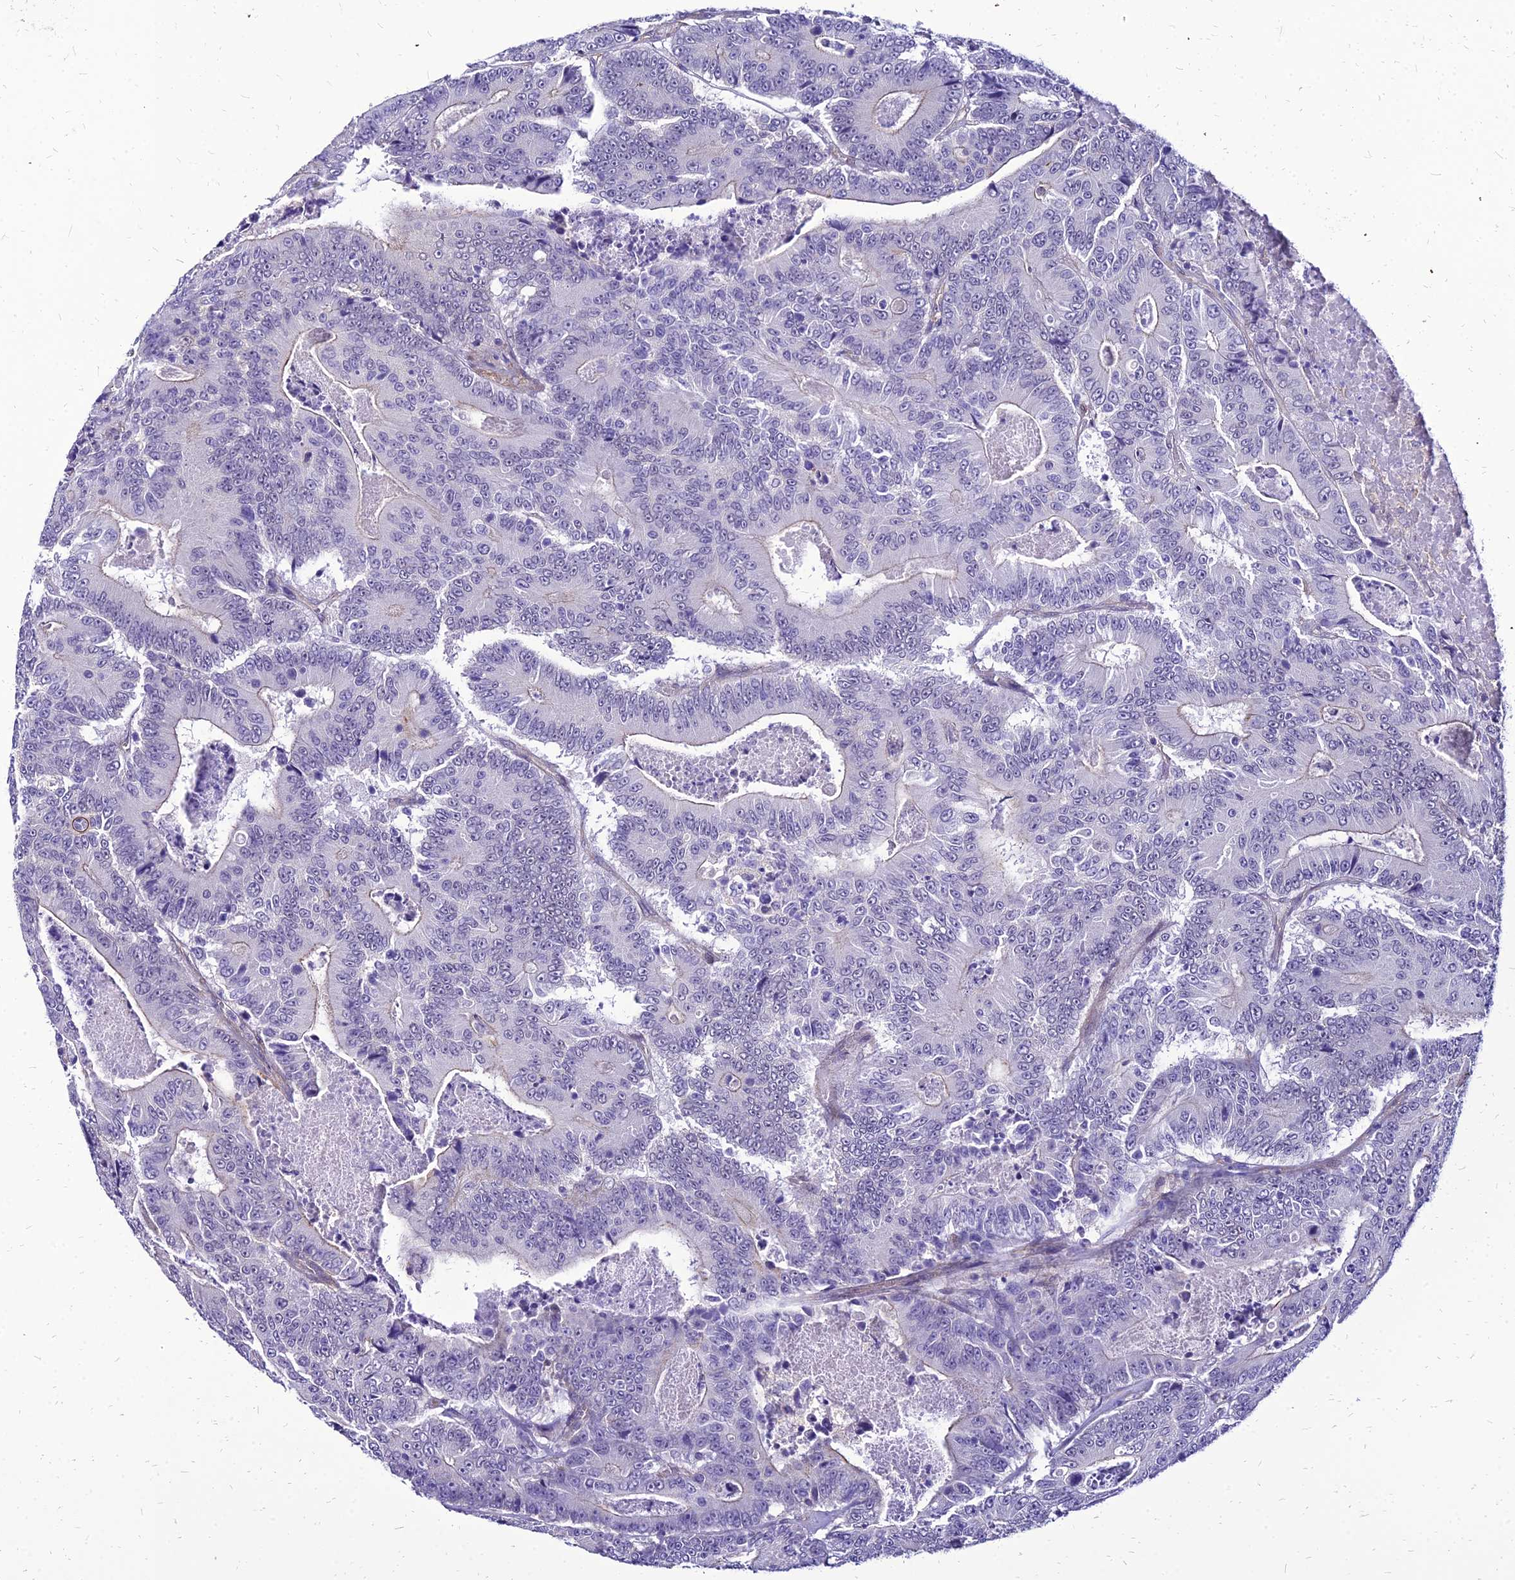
{"staining": {"intensity": "negative", "quantity": "none", "location": "none"}, "tissue": "colorectal cancer", "cell_type": "Tumor cells", "image_type": "cancer", "snomed": [{"axis": "morphology", "description": "Adenocarcinoma, NOS"}, {"axis": "topography", "description": "Colon"}], "caption": "Immunohistochemistry image of neoplastic tissue: colorectal adenocarcinoma stained with DAB (3,3'-diaminobenzidine) reveals no significant protein staining in tumor cells. (Brightfield microscopy of DAB (3,3'-diaminobenzidine) immunohistochemistry at high magnification).", "gene": "YEATS2", "patient": {"sex": "male", "age": 83}}